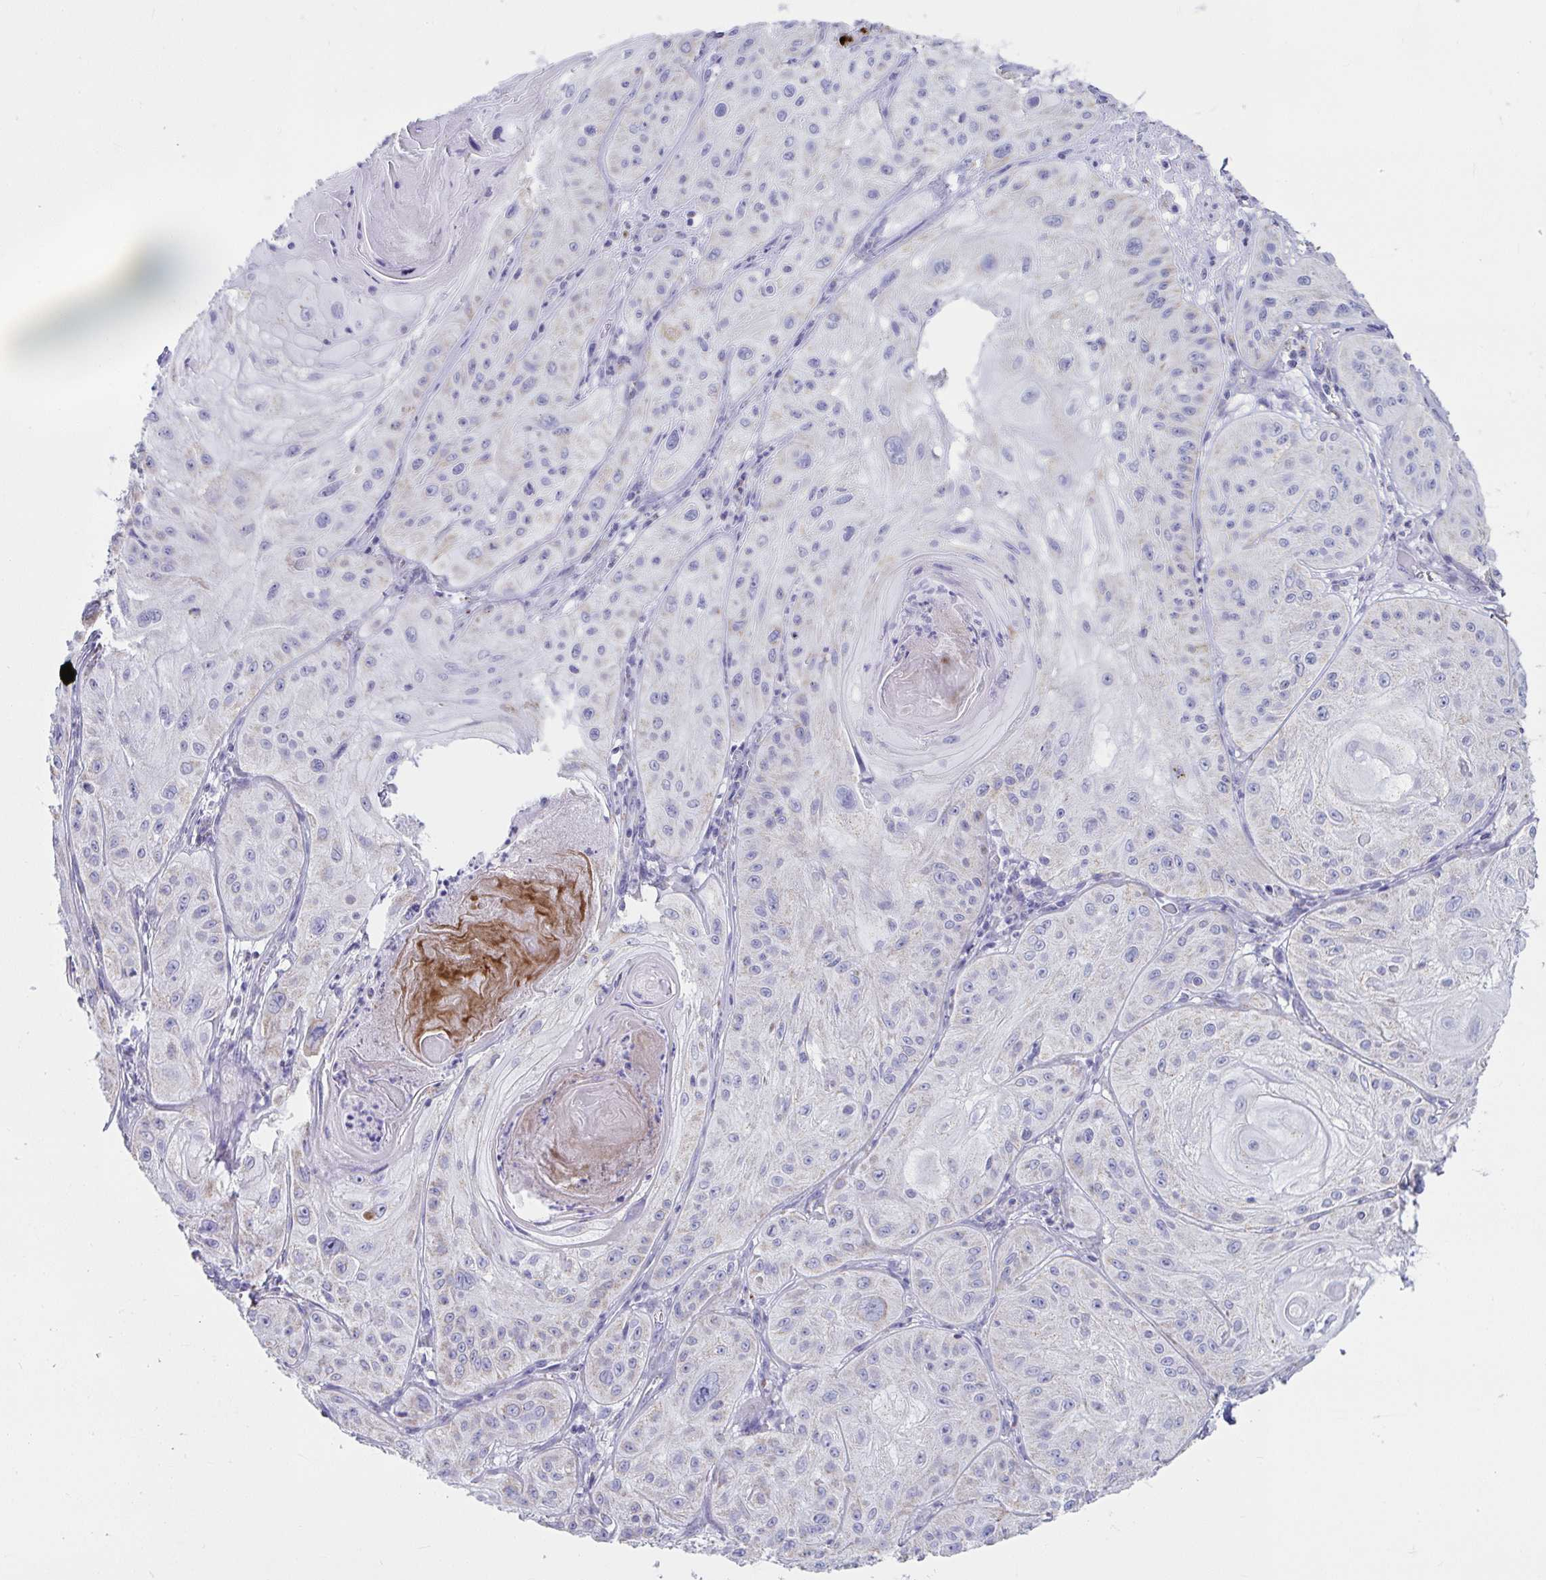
{"staining": {"intensity": "negative", "quantity": "none", "location": "none"}, "tissue": "skin cancer", "cell_type": "Tumor cells", "image_type": "cancer", "snomed": [{"axis": "morphology", "description": "Squamous cell carcinoma, NOS"}, {"axis": "topography", "description": "Skin"}], "caption": "Tumor cells are negative for protein expression in human skin squamous cell carcinoma.", "gene": "SLC6A1", "patient": {"sex": "male", "age": 85}}